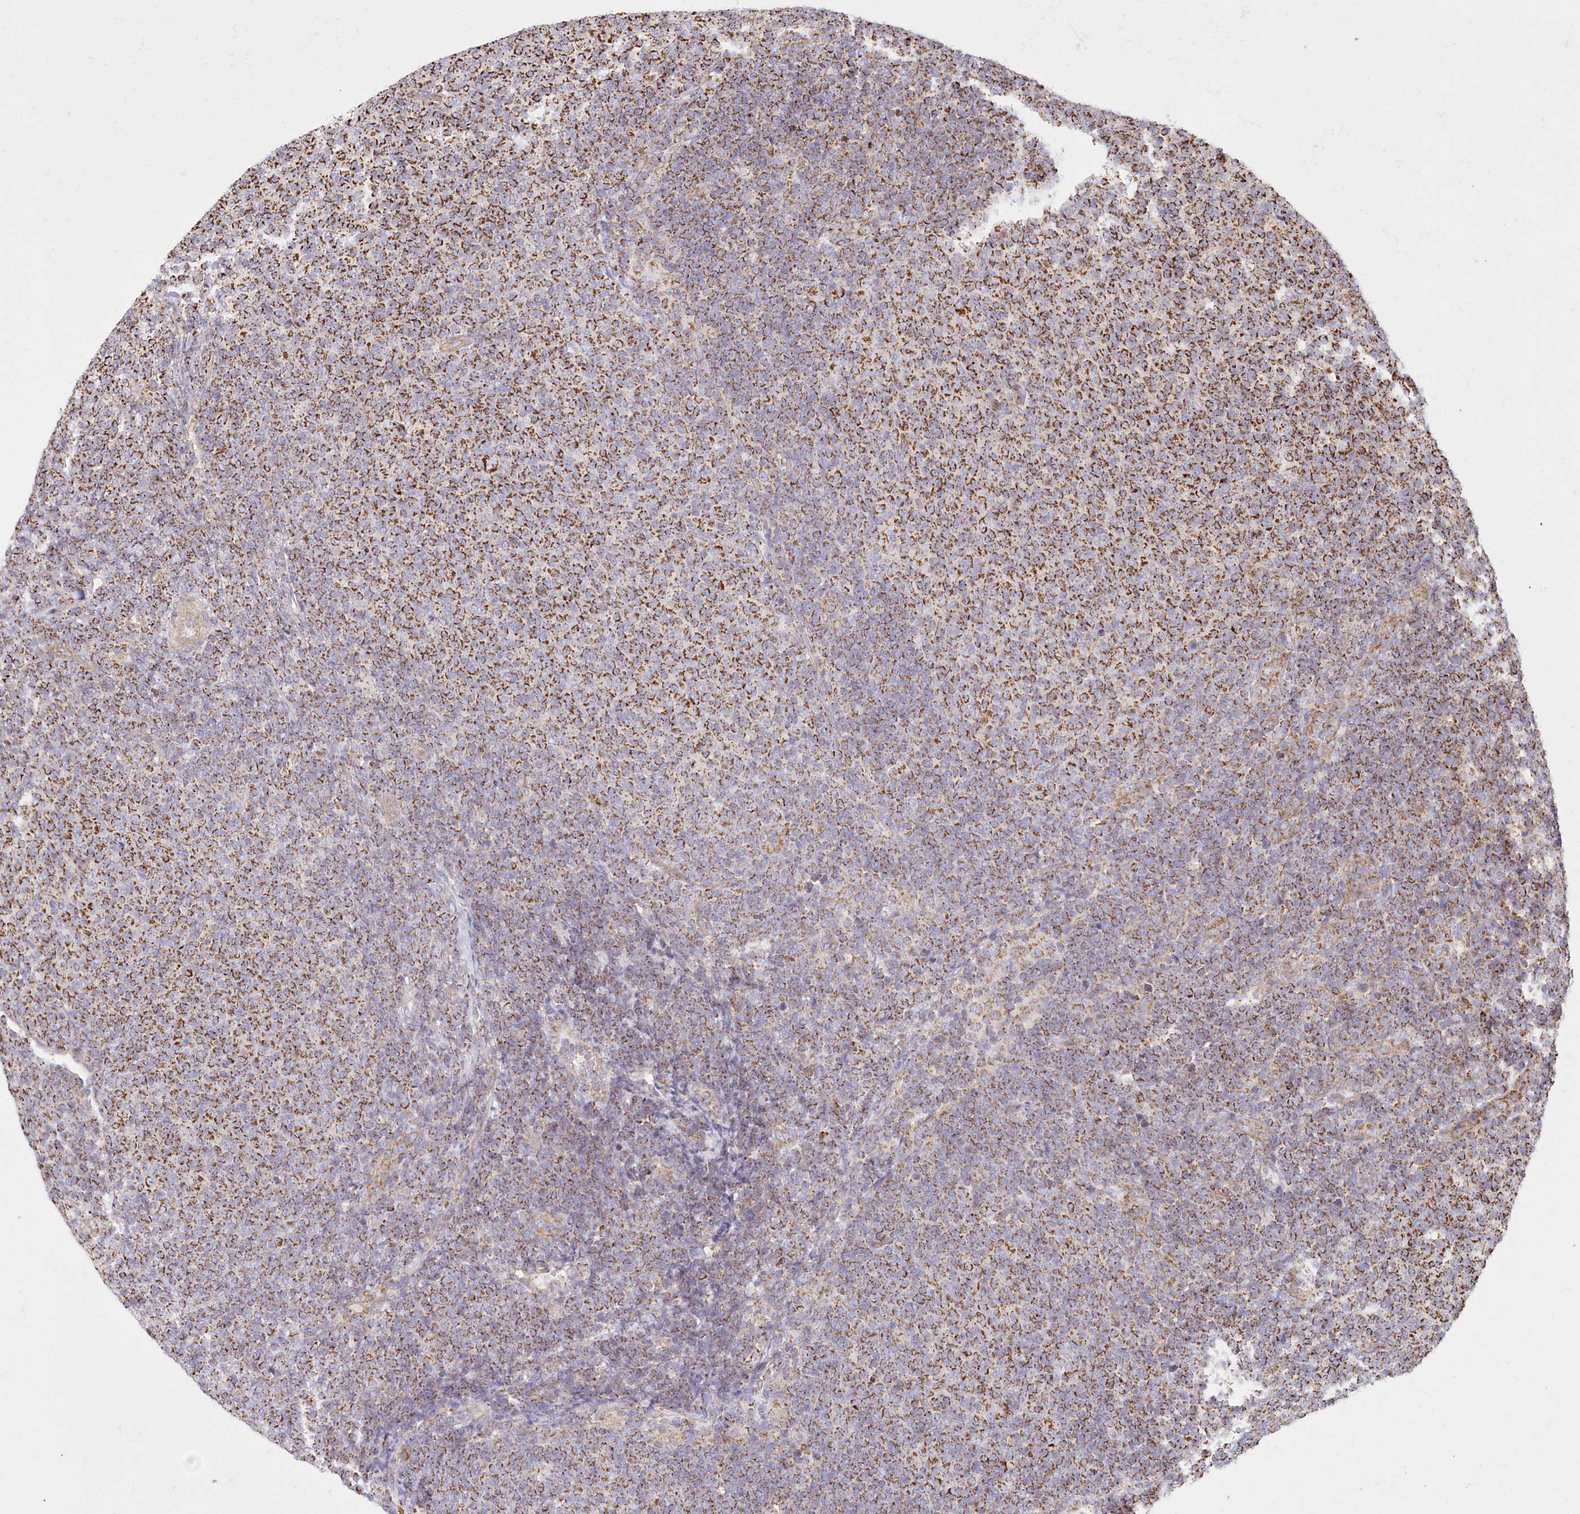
{"staining": {"intensity": "moderate", "quantity": ">75%", "location": "cytoplasmic/membranous"}, "tissue": "lymphoma", "cell_type": "Tumor cells", "image_type": "cancer", "snomed": [{"axis": "morphology", "description": "Malignant lymphoma, non-Hodgkin's type, Low grade"}, {"axis": "topography", "description": "Lymph node"}], "caption": "Malignant lymphoma, non-Hodgkin's type (low-grade) tissue displays moderate cytoplasmic/membranous staining in about >75% of tumor cells, visualized by immunohistochemistry. The staining was performed using DAB, with brown indicating positive protein expression. Nuclei are stained blue with hematoxylin.", "gene": "UMPS", "patient": {"sex": "male", "age": 66}}